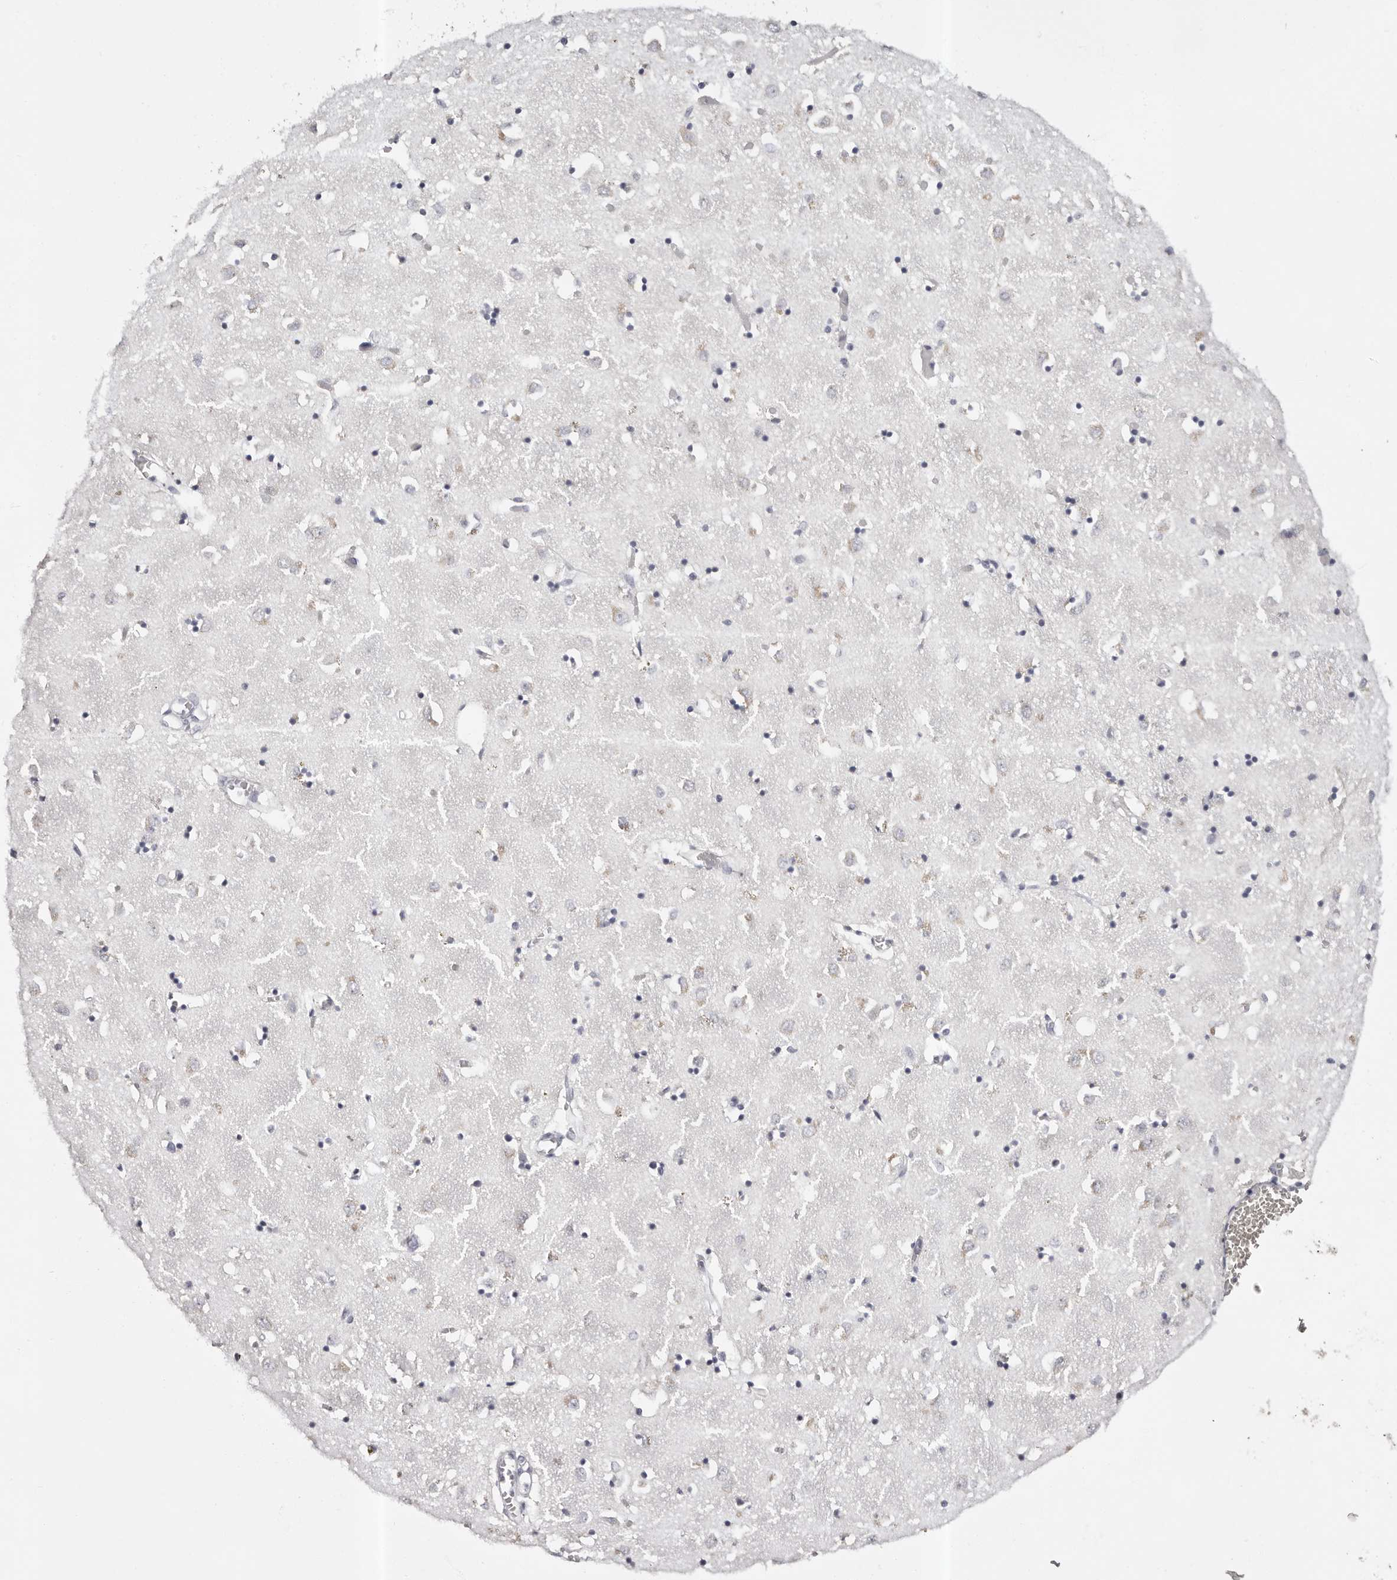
{"staining": {"intensity": "negative", "quantity": "none", "location": "none"}, "tissue": "caudate", "cell_type": "Glial cells", "image_type": "normal", "snomed": [{"axis": "morphology", "description": "Normal tissue, NOS"}, {"axis": "topography", "description": "Lateral ventricle wall"}], "caption": "High power microscopy image of an IHC photomicrograph of benign caudate, revealing no significant expression in glial cells.", "gene": "ROM1", "patient": {"sex": "male", "age": 70}}